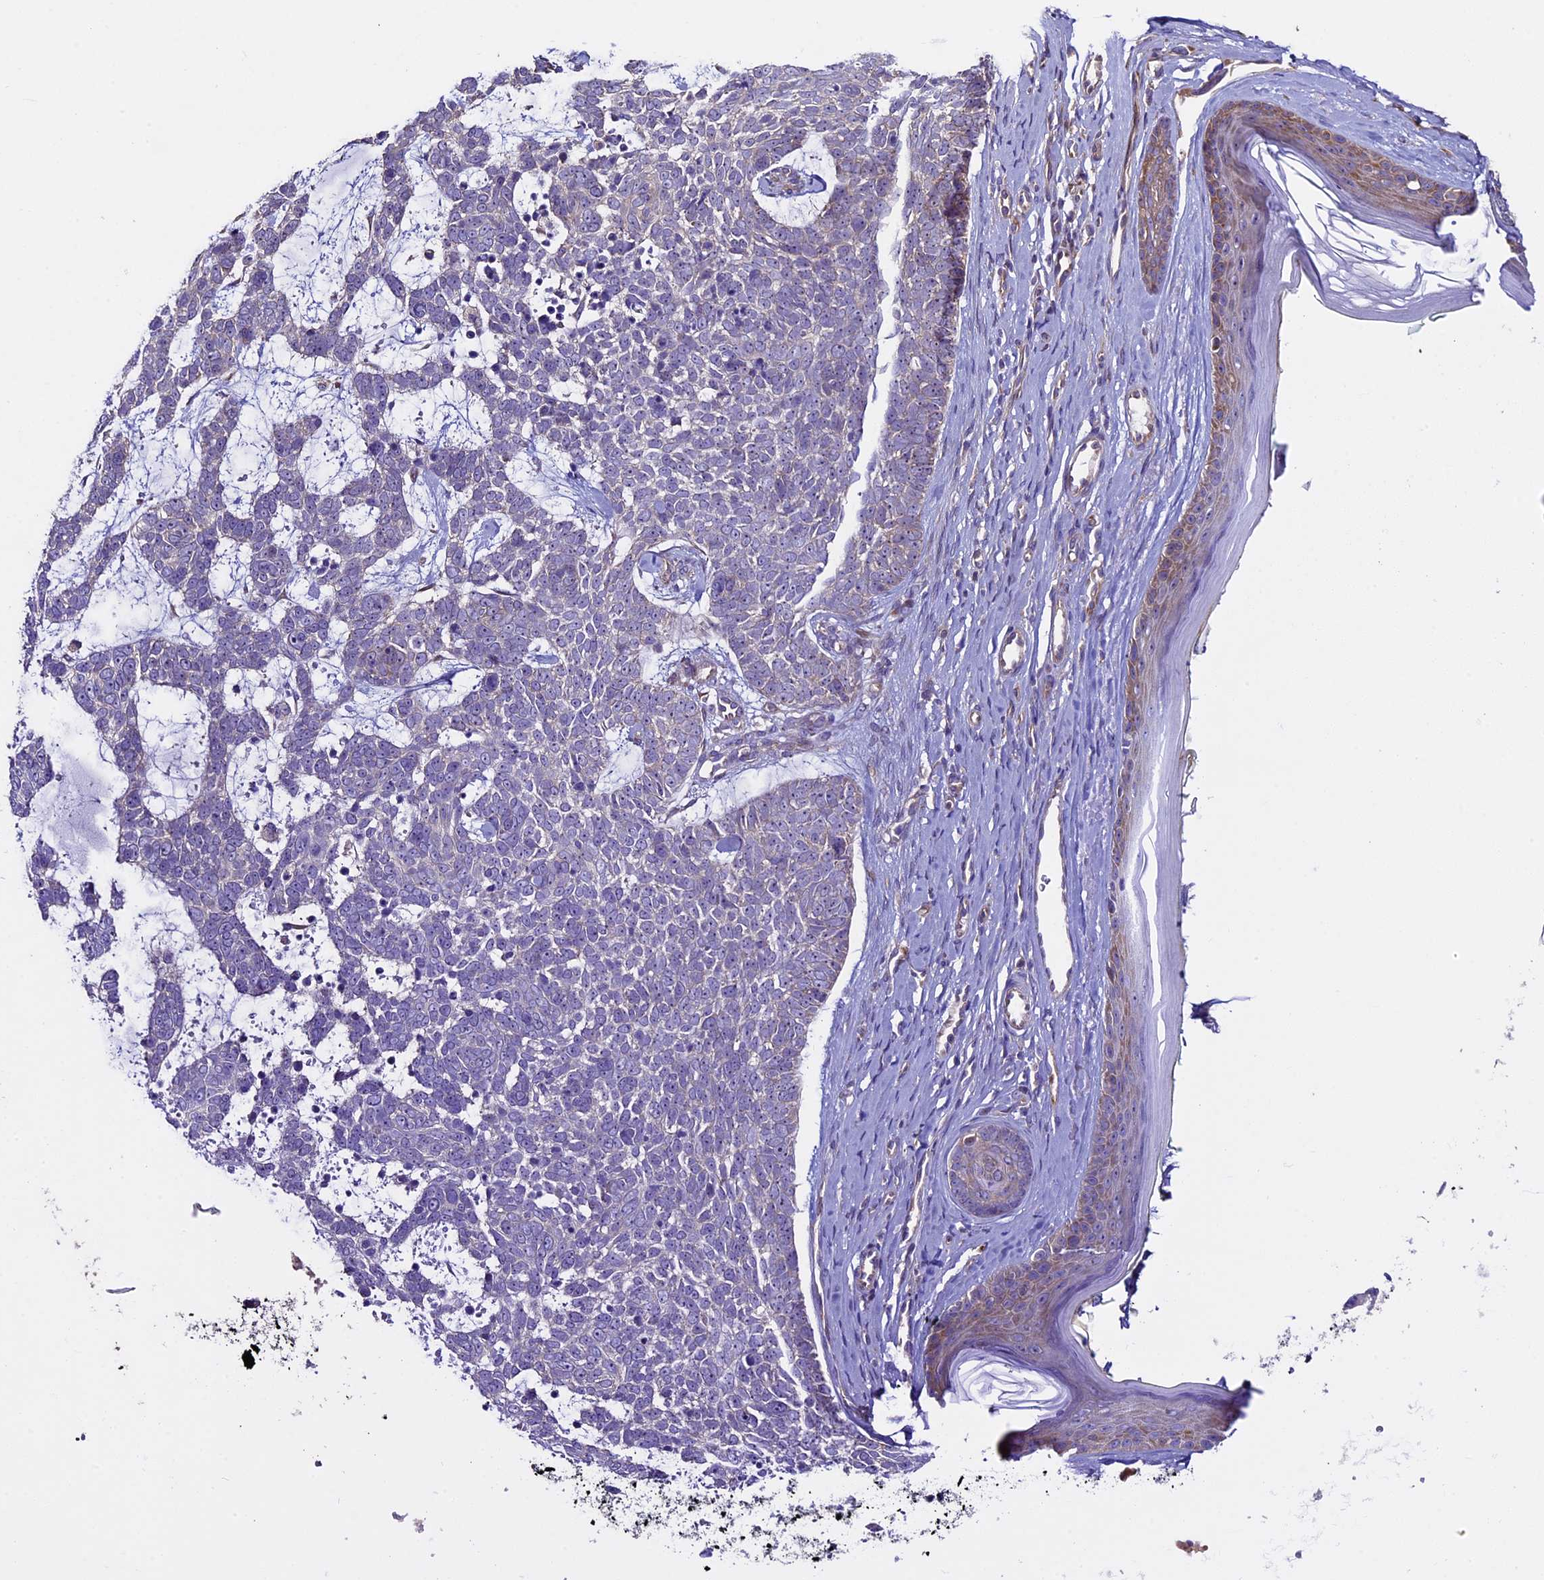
{"staining": {"intensity": "negative", "quantity": "none", "location": "none"}, "tissue": "skin cancer", "cell_type": "Tumor cells", "image_type": "cancer", "snomed": [{"axis": "morphology", "description": "Basal cell carcinoma"}, {"axis": "topography", "description": "Skin"}], "caption": "This is an immunohistochemistry micrograph of human skin cancer (basal cell carcinoma). There is no staining in tumor cells.", "gene": "SPIRE1", "patient": {"sex": "female", "age": 81}}